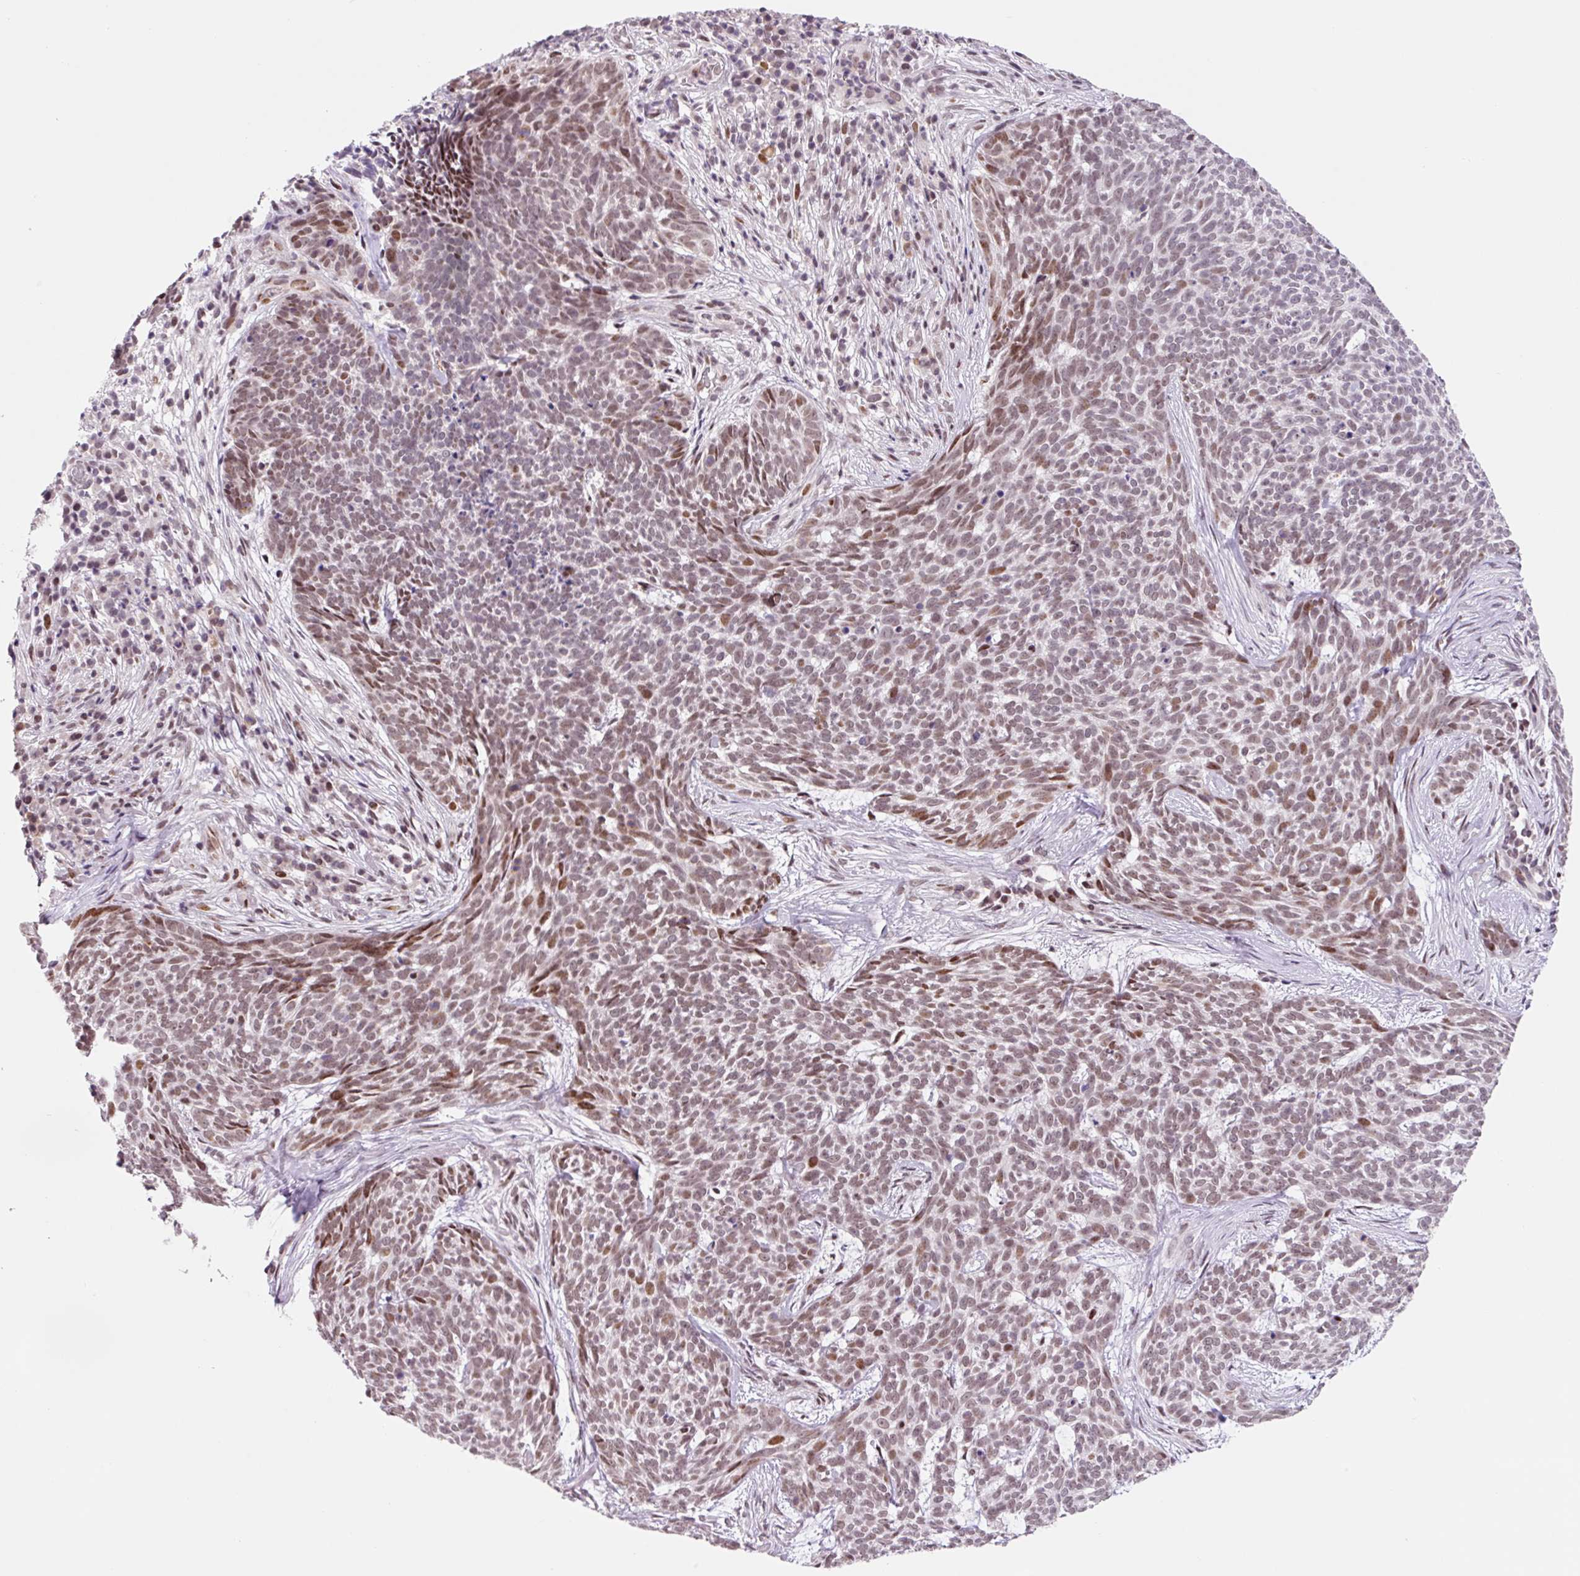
{"staining": {"intensity": "moderate", "quantity": ">75%", "location": "nuclear"}, "tissue": "skin cancer", "cell_type": "Tumor cells", "image_type": "cancer", "snomed": [{"axis": "morphology", "description": "Basal cell carcinoma"}, {"axis": "topography", "description": "Skin"}], "caption": "Moderate nuclear staining is appreciated in approximately >75% of tumor cells in skin cancer (basal cell carcinoma).", "gene": "CCNL2", "patient": {"sex": "female", "age": 93}}